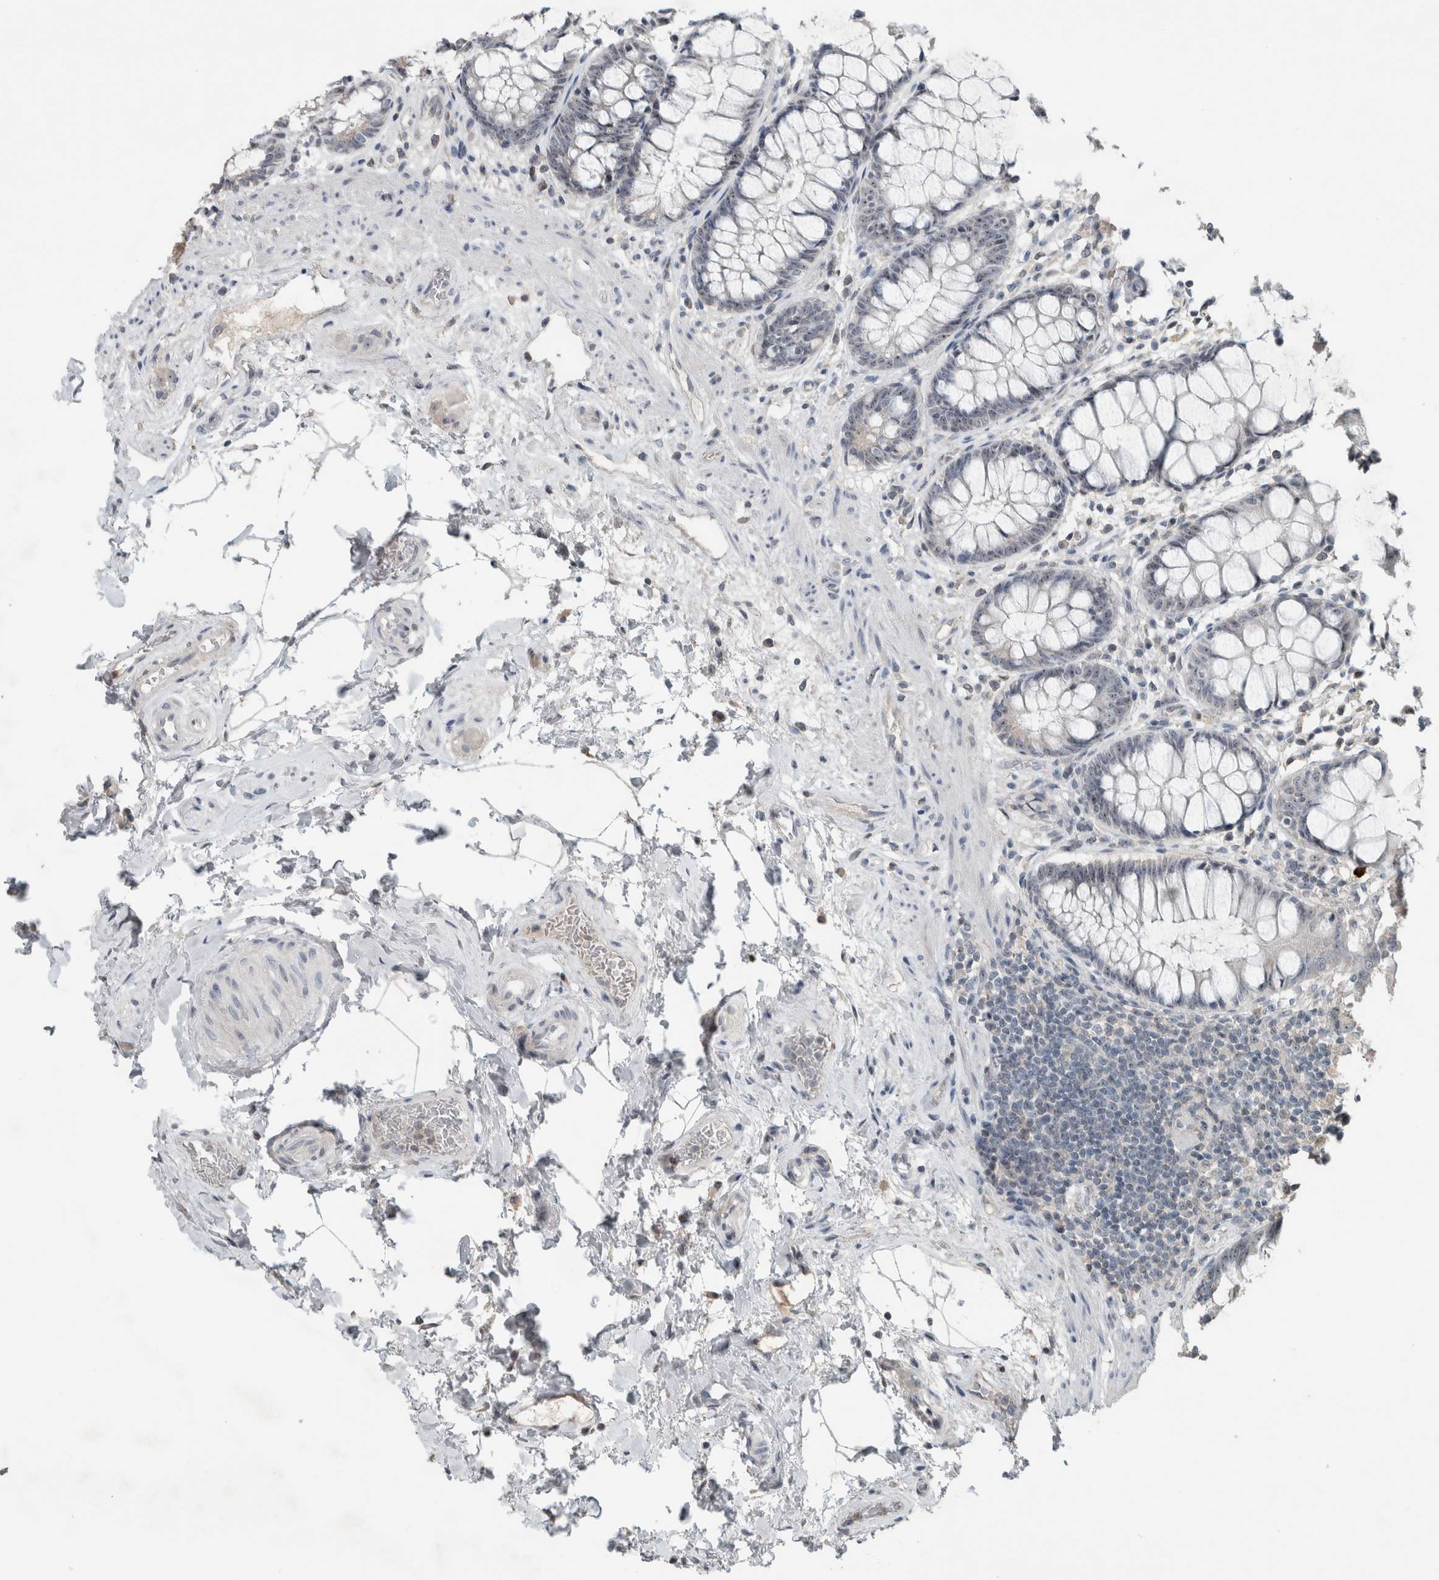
{"staining": {"intensity": "moderate", "quantity": "25%-75%", "location": "nuclear"}, "tissue": "rectum", "cell_type": "Glandular cells", "image_type": "normal", "snomed": [{"axis": "morphology", "description": "Normal tissue, NOS"}, {"axis": "topography", "description": "Rectum"}], "caption": "A brown stain highlights moderate nuclear positivity of a protein in glandular cells of benign human rectum.", "gene": "RPF1", "patient": {"sex": "male", "age": 64}}